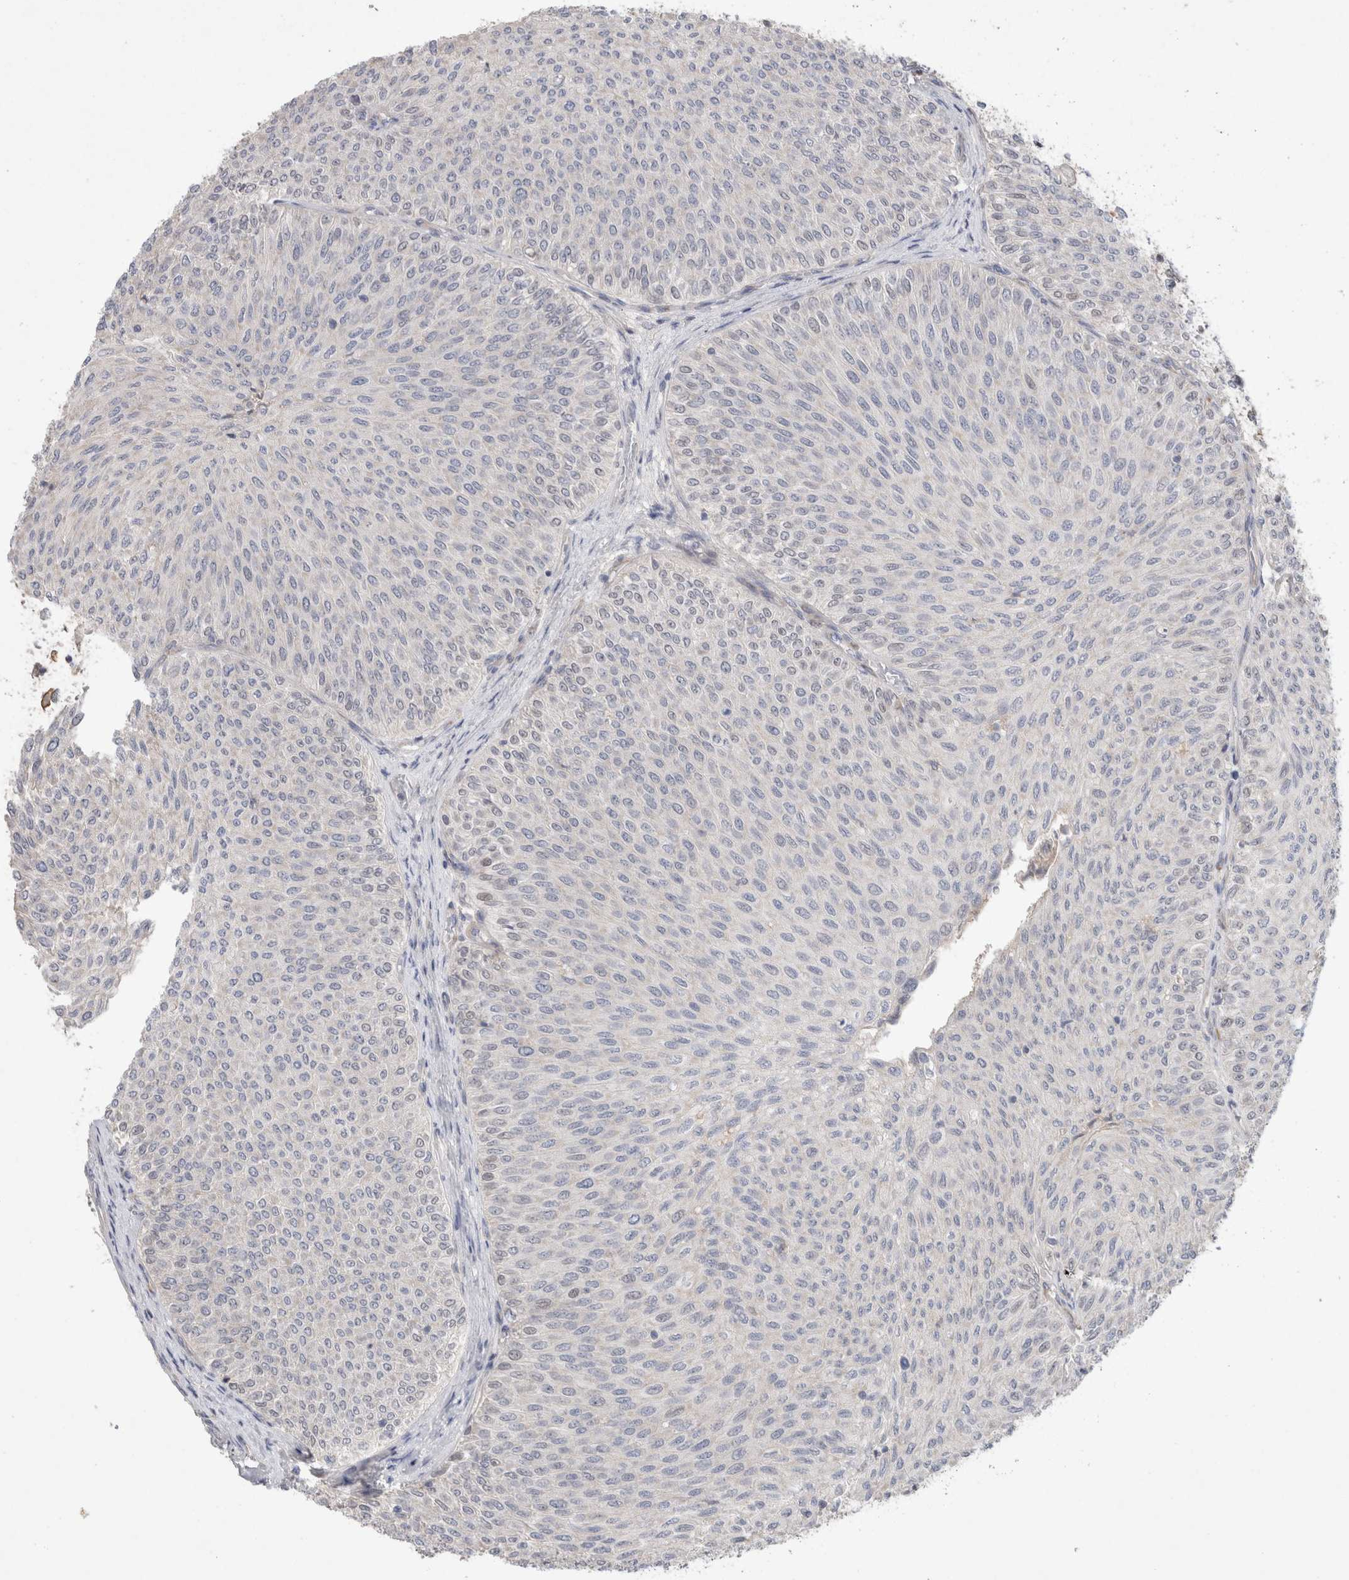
{"staining": {"intensity": "negative", "quantity": "none", "location": "none"}, "tissue": "urothelial cancer", "cell_type": "Tumor cells", "image_type": "cancer", "snomed": [{"axis": "morphology", "description": "Urothelial carcinoma, Low grade"}, {"axis": "topography", "description": "Urinary bladder"}], "caption": "There is no significant expression in tumor cells of urothelial cancer.", "gene": "SYDE2", "patient": {"sex": "male", "age": 78}}